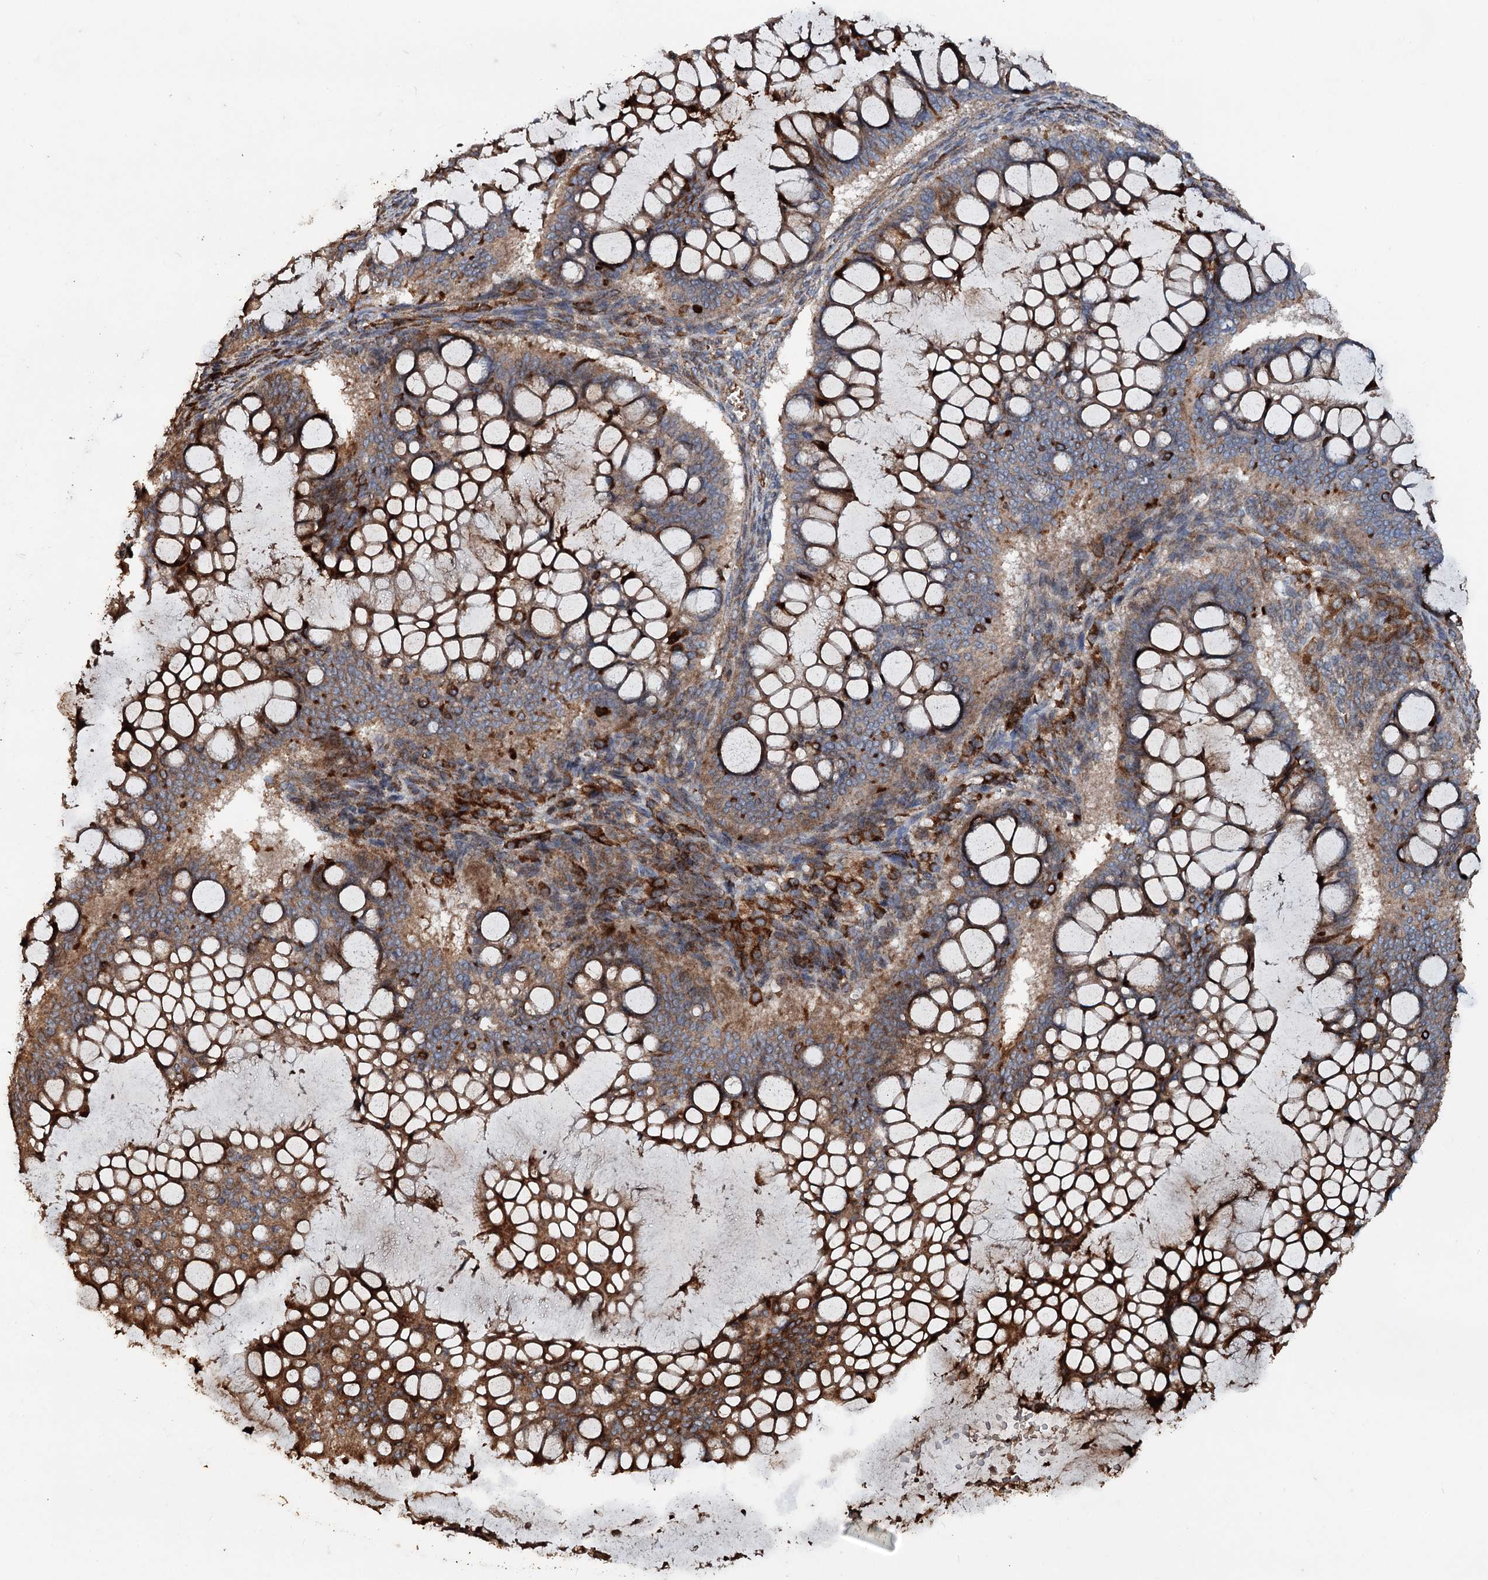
{"staining": {"intensity": "moderate", "quantity": ">75%", "location": "cytoplasmic/membranous"}, "tissue": "ovarian cancer", "cell_type": "Tumor cells", "image_type": "cancer", "snomed": [{"axis": "morphology", "description": "Cystadenocarcinoma, mucinous, NOS"}, {"axis": "topography", "description": "Ovary"}], "caption": "IHC photomicrograph of mucinous cystadenocarcinoma (ovarian) stained for a protein (brown), which displays medium levels of moderate cytoplasmic/membranous staining in about >75% of tumor cells.", "gene": "NOTCH2NLA", "patient": {"sex": "female", "age": 73}}